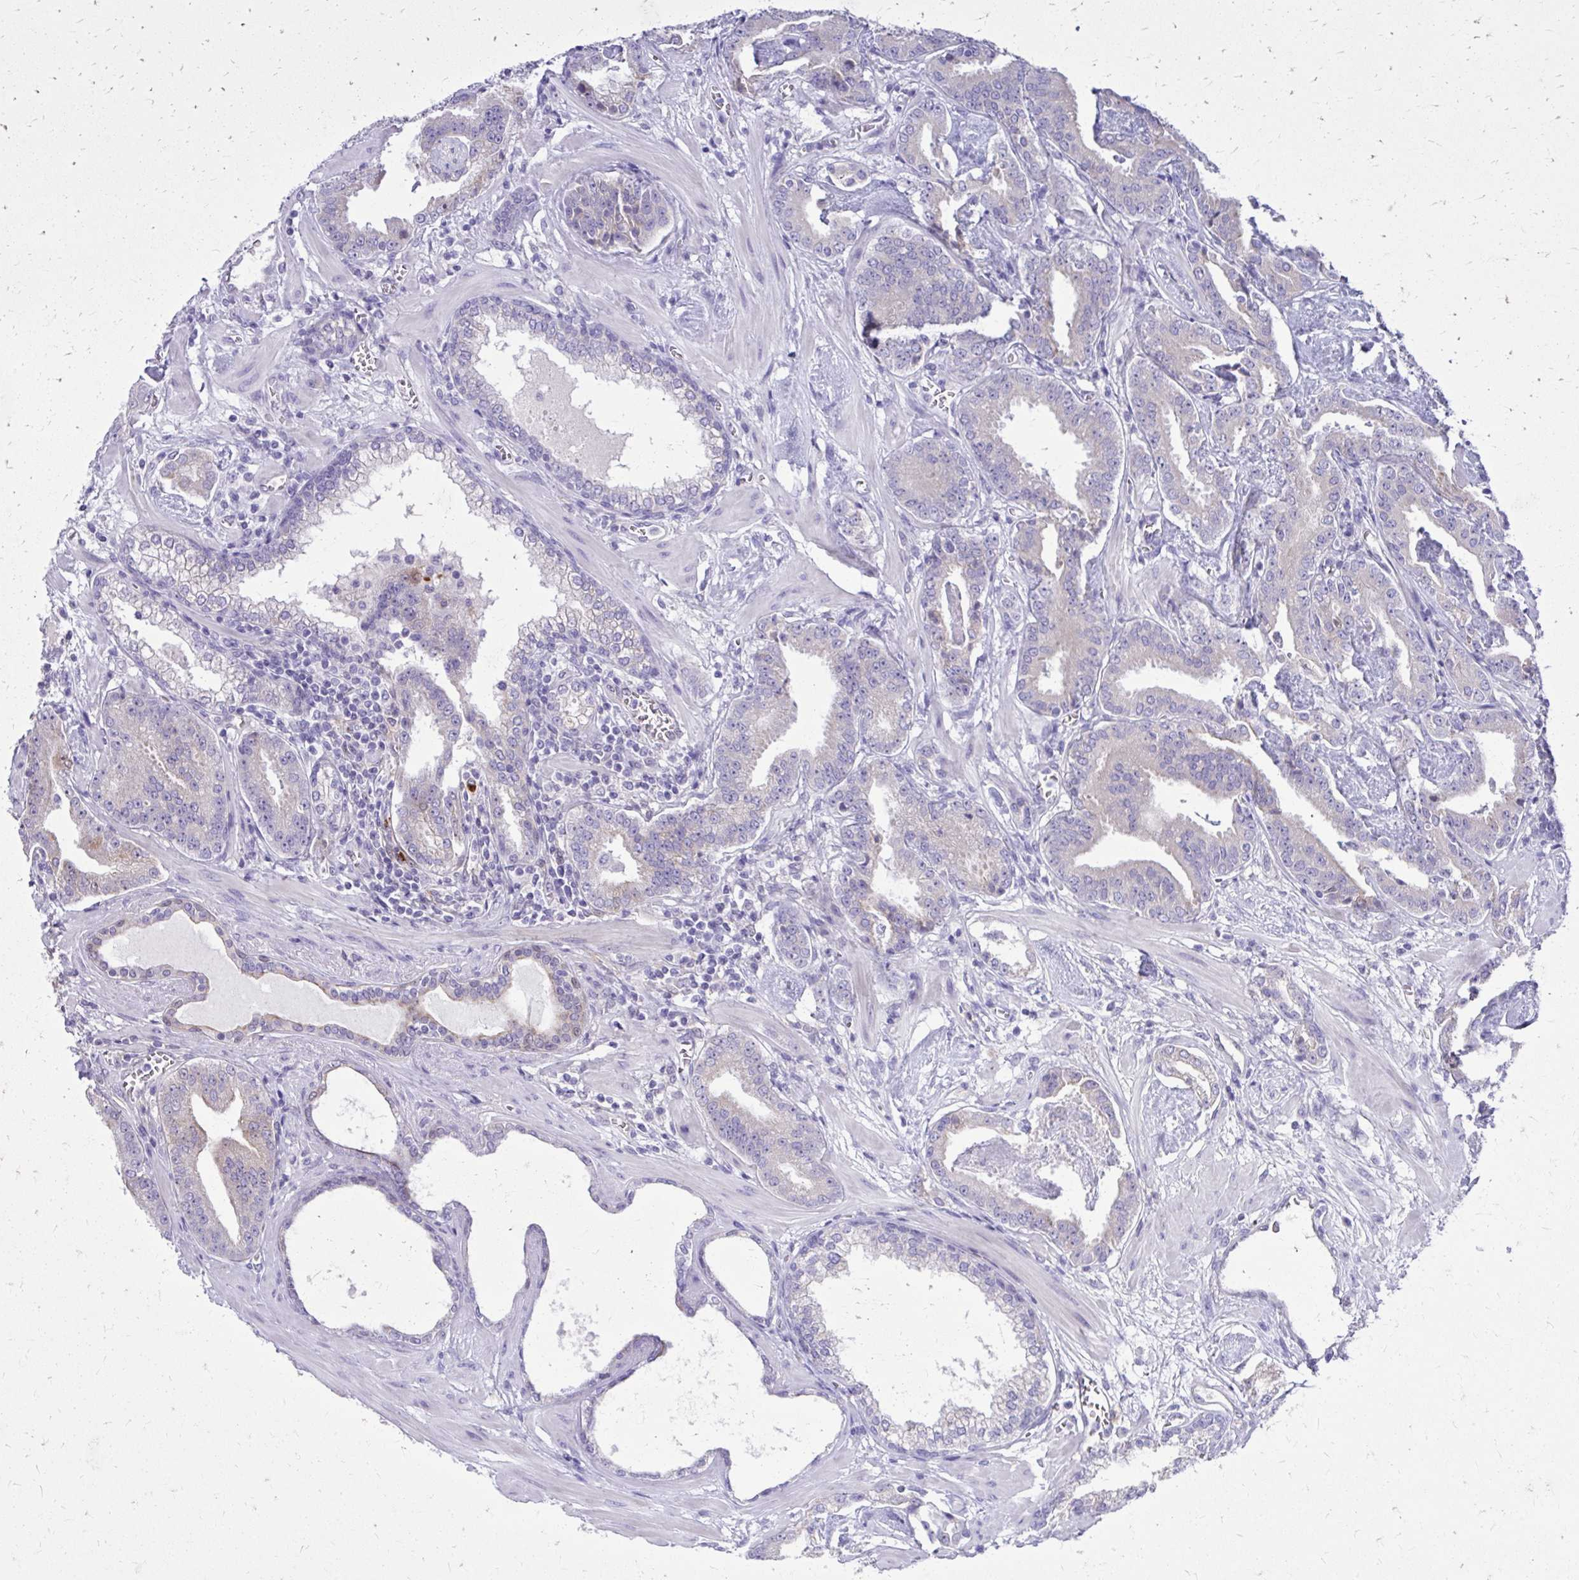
{"staining": {"intensity": "weak", "quantity": "<25%", "location": "cytoplasmic/membranous"}, "tissue": "prostate cancer", "cell_type": "Tumor cells", "image_type": "cancer", "snomed": [{"axis": "morphology", "description": "Adenocarcinoma, Low grade"}, {"axis": "topography", "description": "Prostate"}], "caption": "This image is of prostate cancer (adenocarcinoma (low-grade)) stained with immunohistochemistry to label a protein in brown with the nuclei are counter-stained blue. There is no staining in tumor cells. (DAB immunohistochemistry (IHC), high magnification).", "gene": "NNMT", "patient": {"sex": "male", "age": 62}}